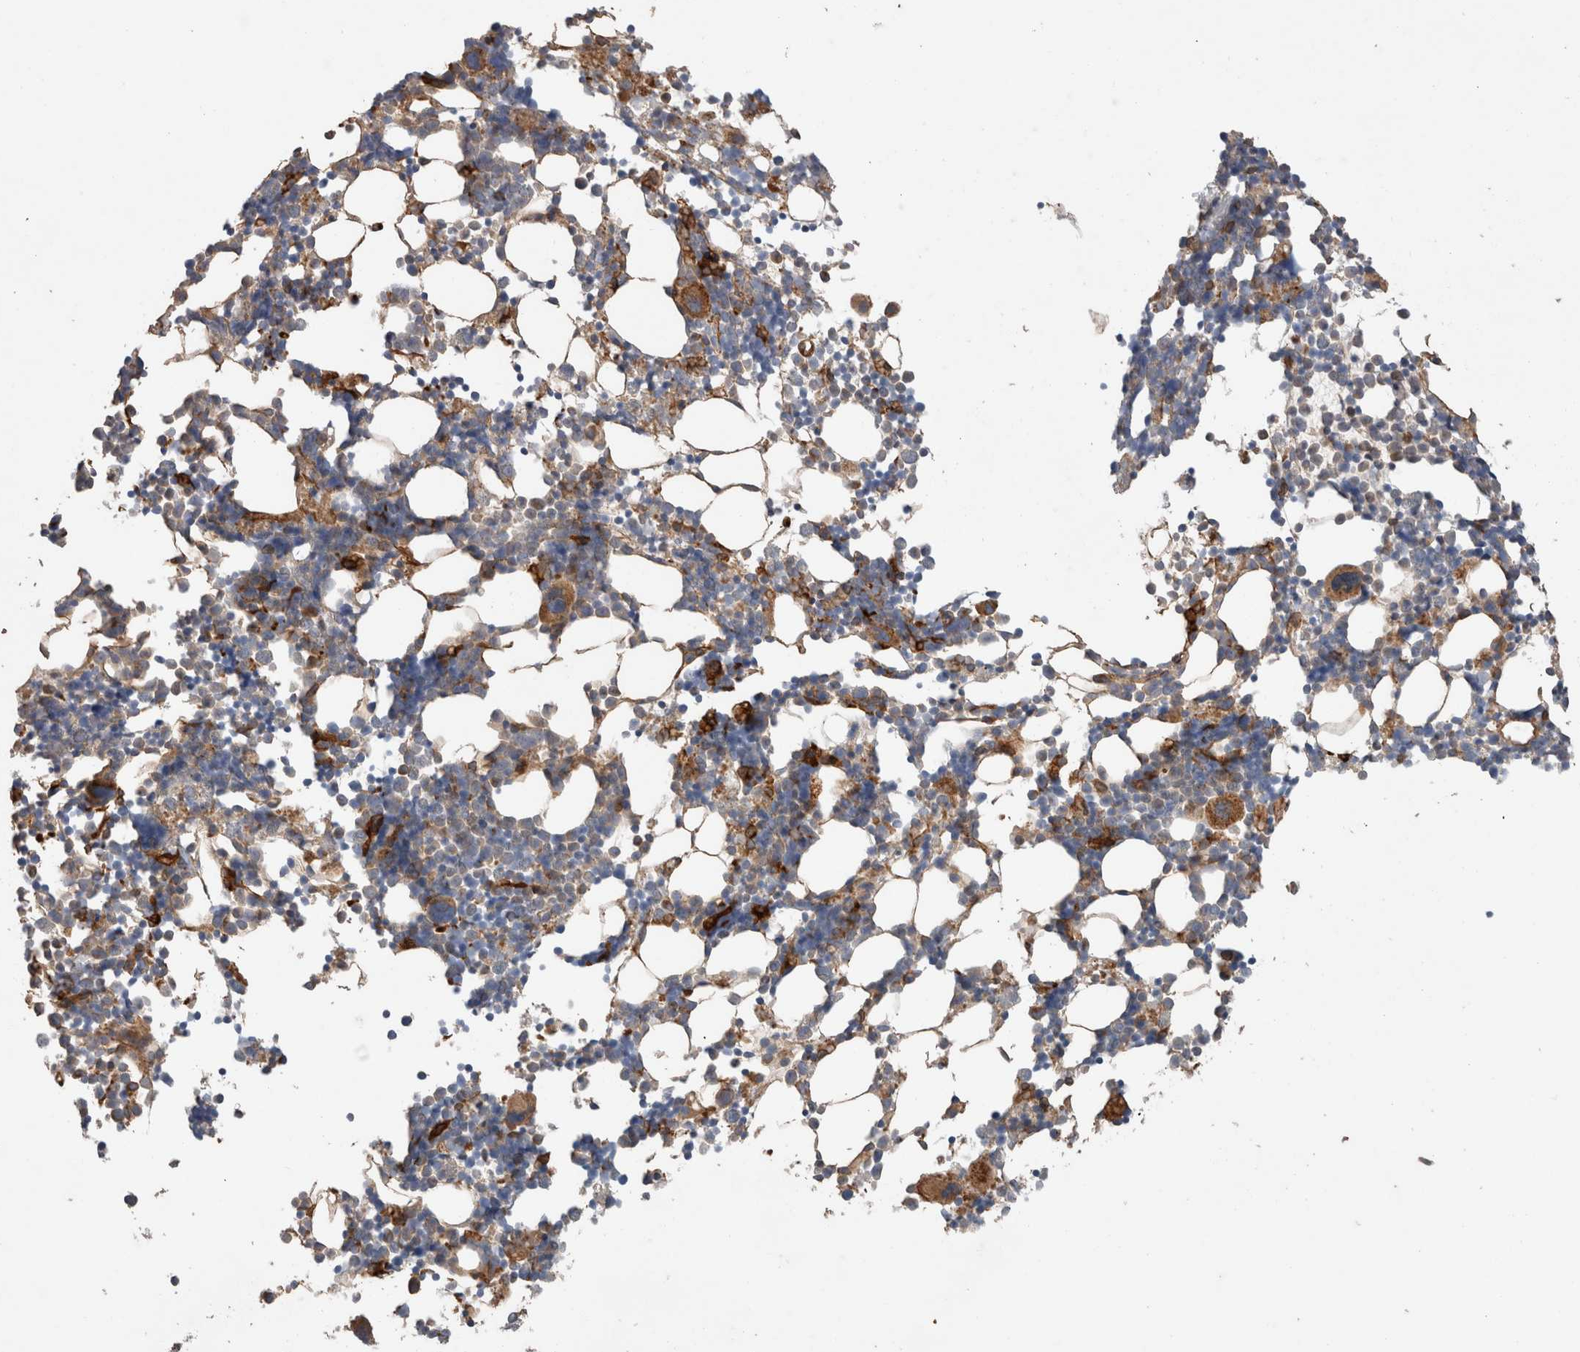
{"staining": {"intensity": "moderate", "quantity": ">75%", "location": "cytoplasmic/membranous"}, "tissue": "bone marrow", "cell_type": "Hematopoietic cells", "image_type": "normal", "snomed": [{"axis": "morphology", "description": "Normal tissue, NOS"}, {"axis": "morphology", "description": "Inflammation, NOS"}, {"axis": "topography", "description": "Bone marrow"}], "caption": "About >75% of hematopoietic cells in benign human bone marrow demonstrate moderate cytoplasmic/membranous protein expression as visualized by brown immunohistochemical staining.", "gene": "RAB32", "patient": {"sex": "male", "age": 21}}